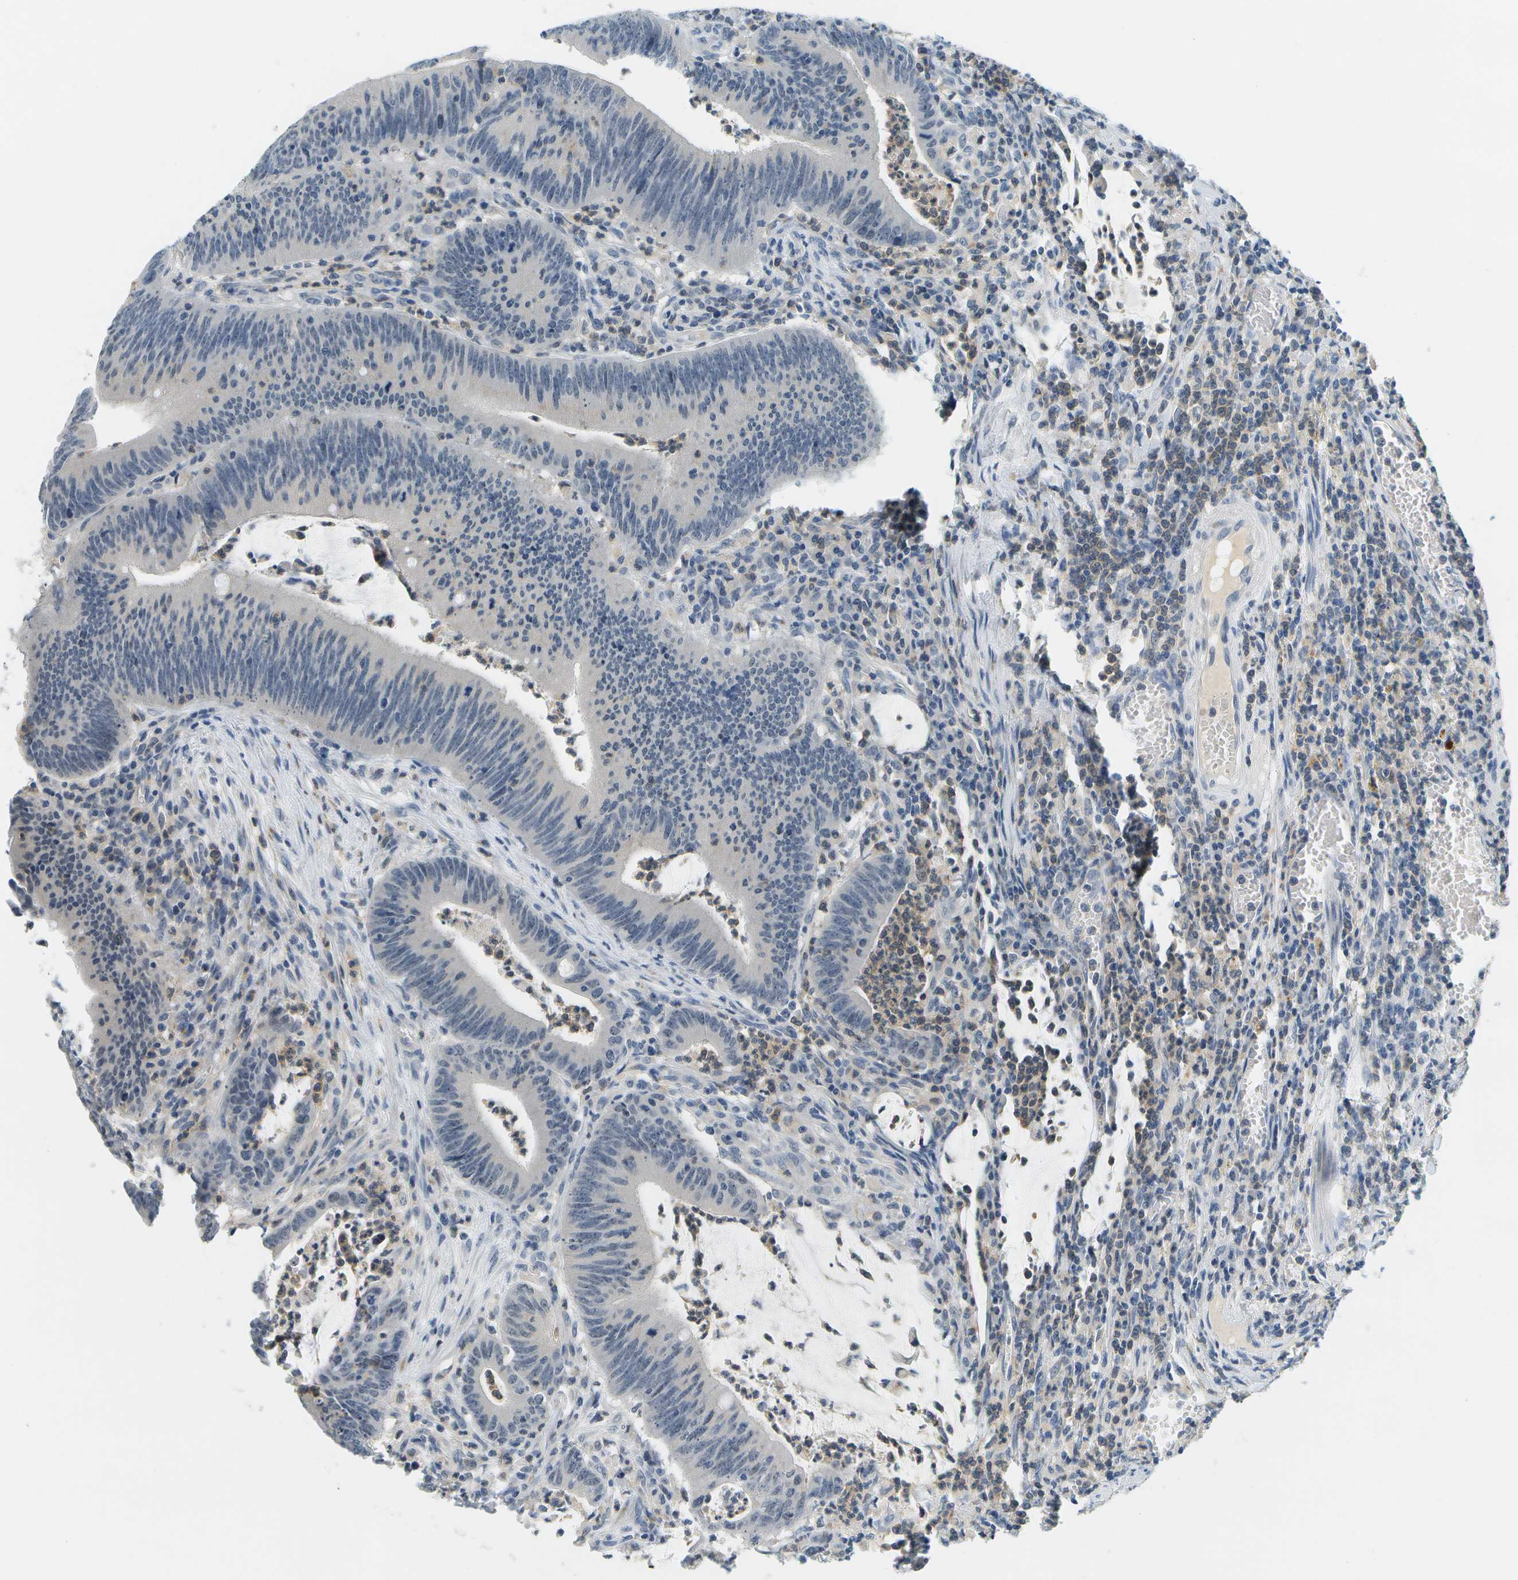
{"staining": {"intensity": "negative", "quantity": "none", "location": "none"}, "tissue": "colorectal cancer", "cell_type": "Tumor cells", "image_type": "cancer", "snomed": [{"axis": "morphology", "description": "Normal tissue, NOS"}, {"axis": "morphology", "description": "Adenocarcinoma, NOS"}, {"axis": "topography", "description": "Rectum"}], "caption": "DAB immunohistochemical staining of colorectal cancer exhibits no significant staining in tumor cells.", "gene": "RASGRP2", "patient": {"sex": "female", "age": 66}}